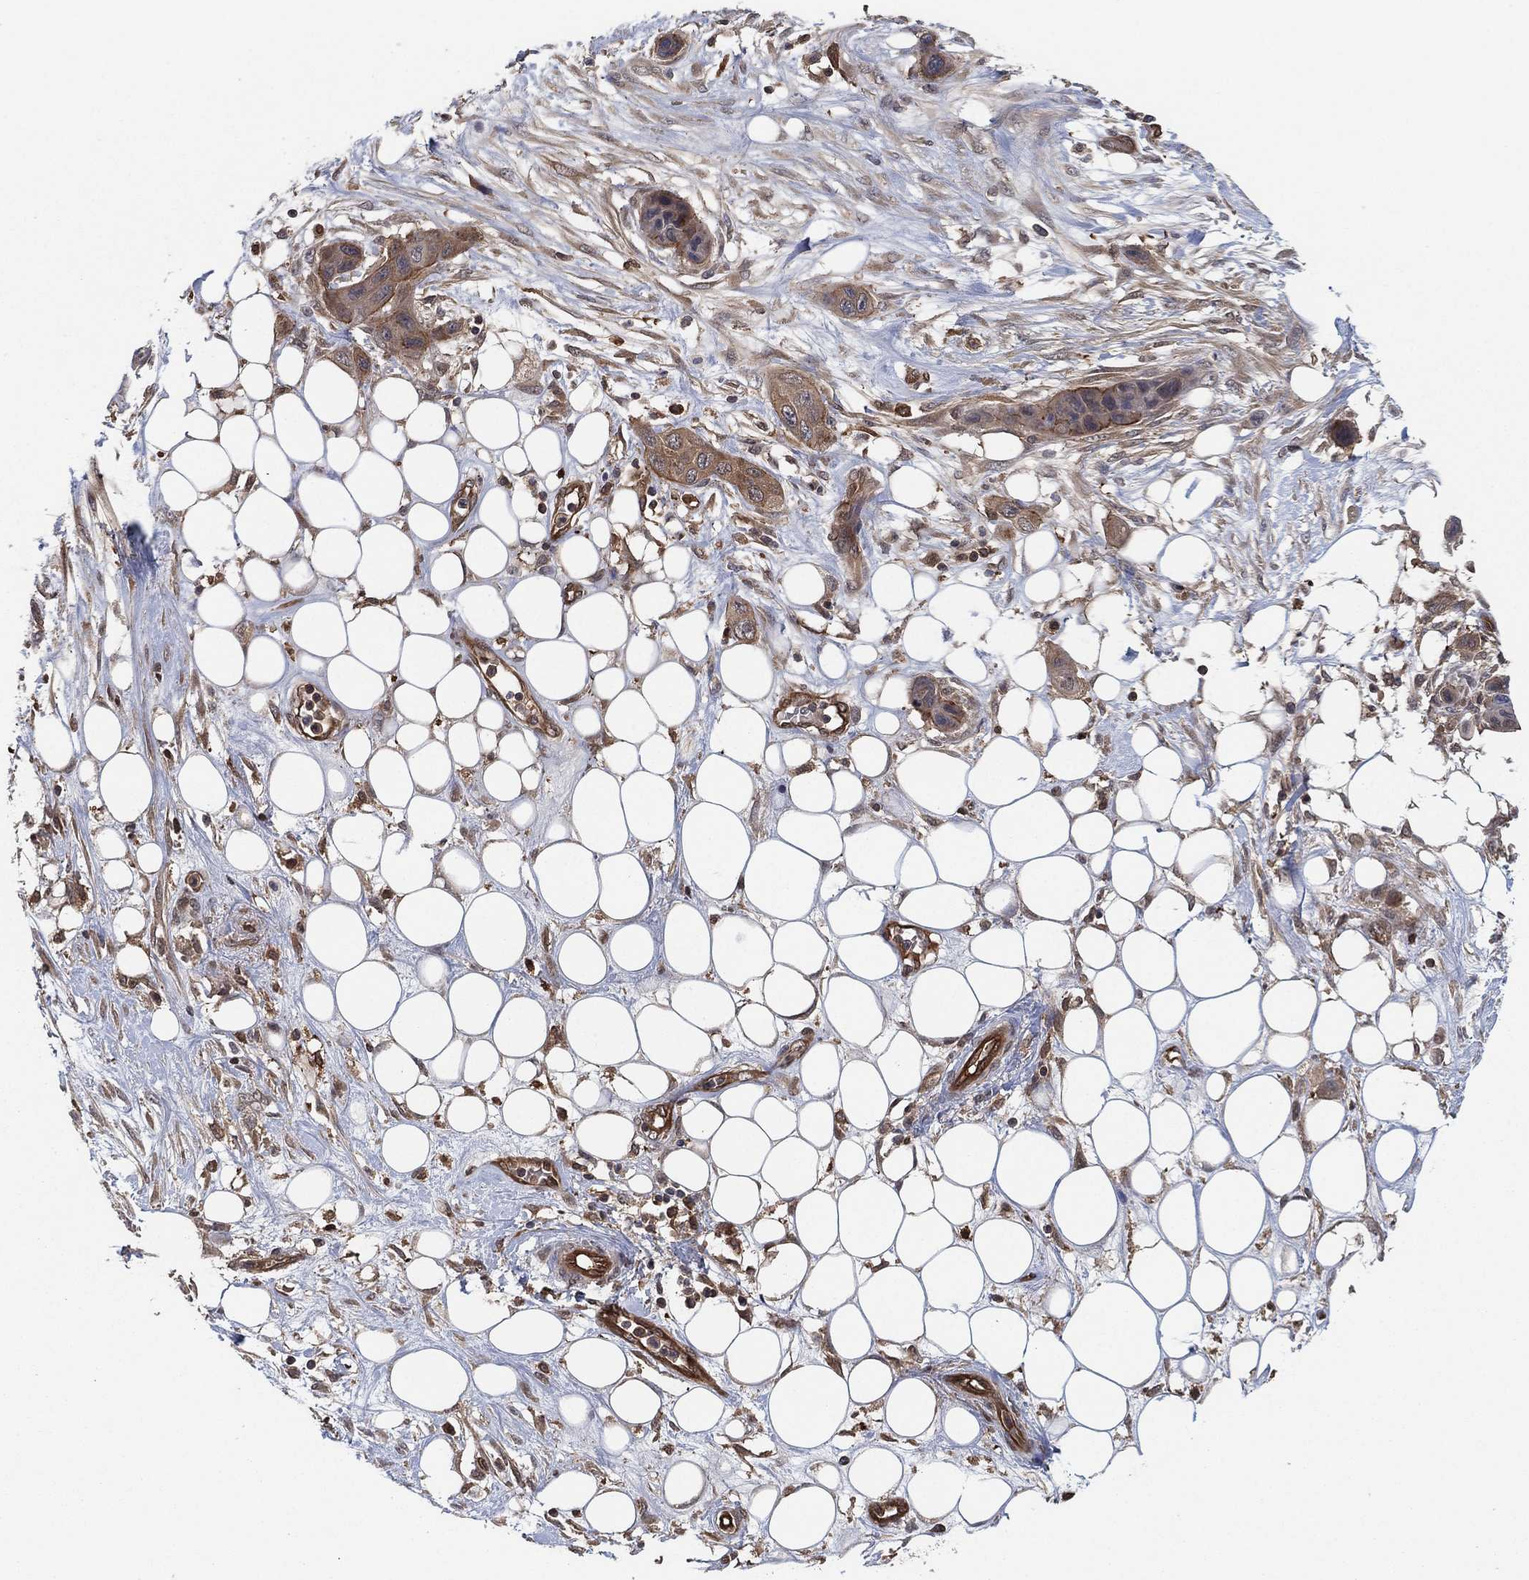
{"staining": {"intensity": "moderate", "quantity": "25%-75%", "location": "cytoplasmic/membranous"}, "tissue": "skin cancer", "cell_type": "Tumor cells", "image_type": "cancer", "snomed": [{"axis": "morphology", "description": "Squamous cell carcinoma, NOS"}, {"axis": "topography", "description": "Skin"}], "caption": "Moderate cytoplasmic/membranous protein staining is appreciated in approximately 25%-75% of tumor cells in skin squamous cell carcinoma. The protein is stained brown, and the nuclei are stained in blue (DAB IHC with brightfield microscopy, high magnification).", "gene": "PSMG4", "patient": {"sex": "male", "age": 79}}